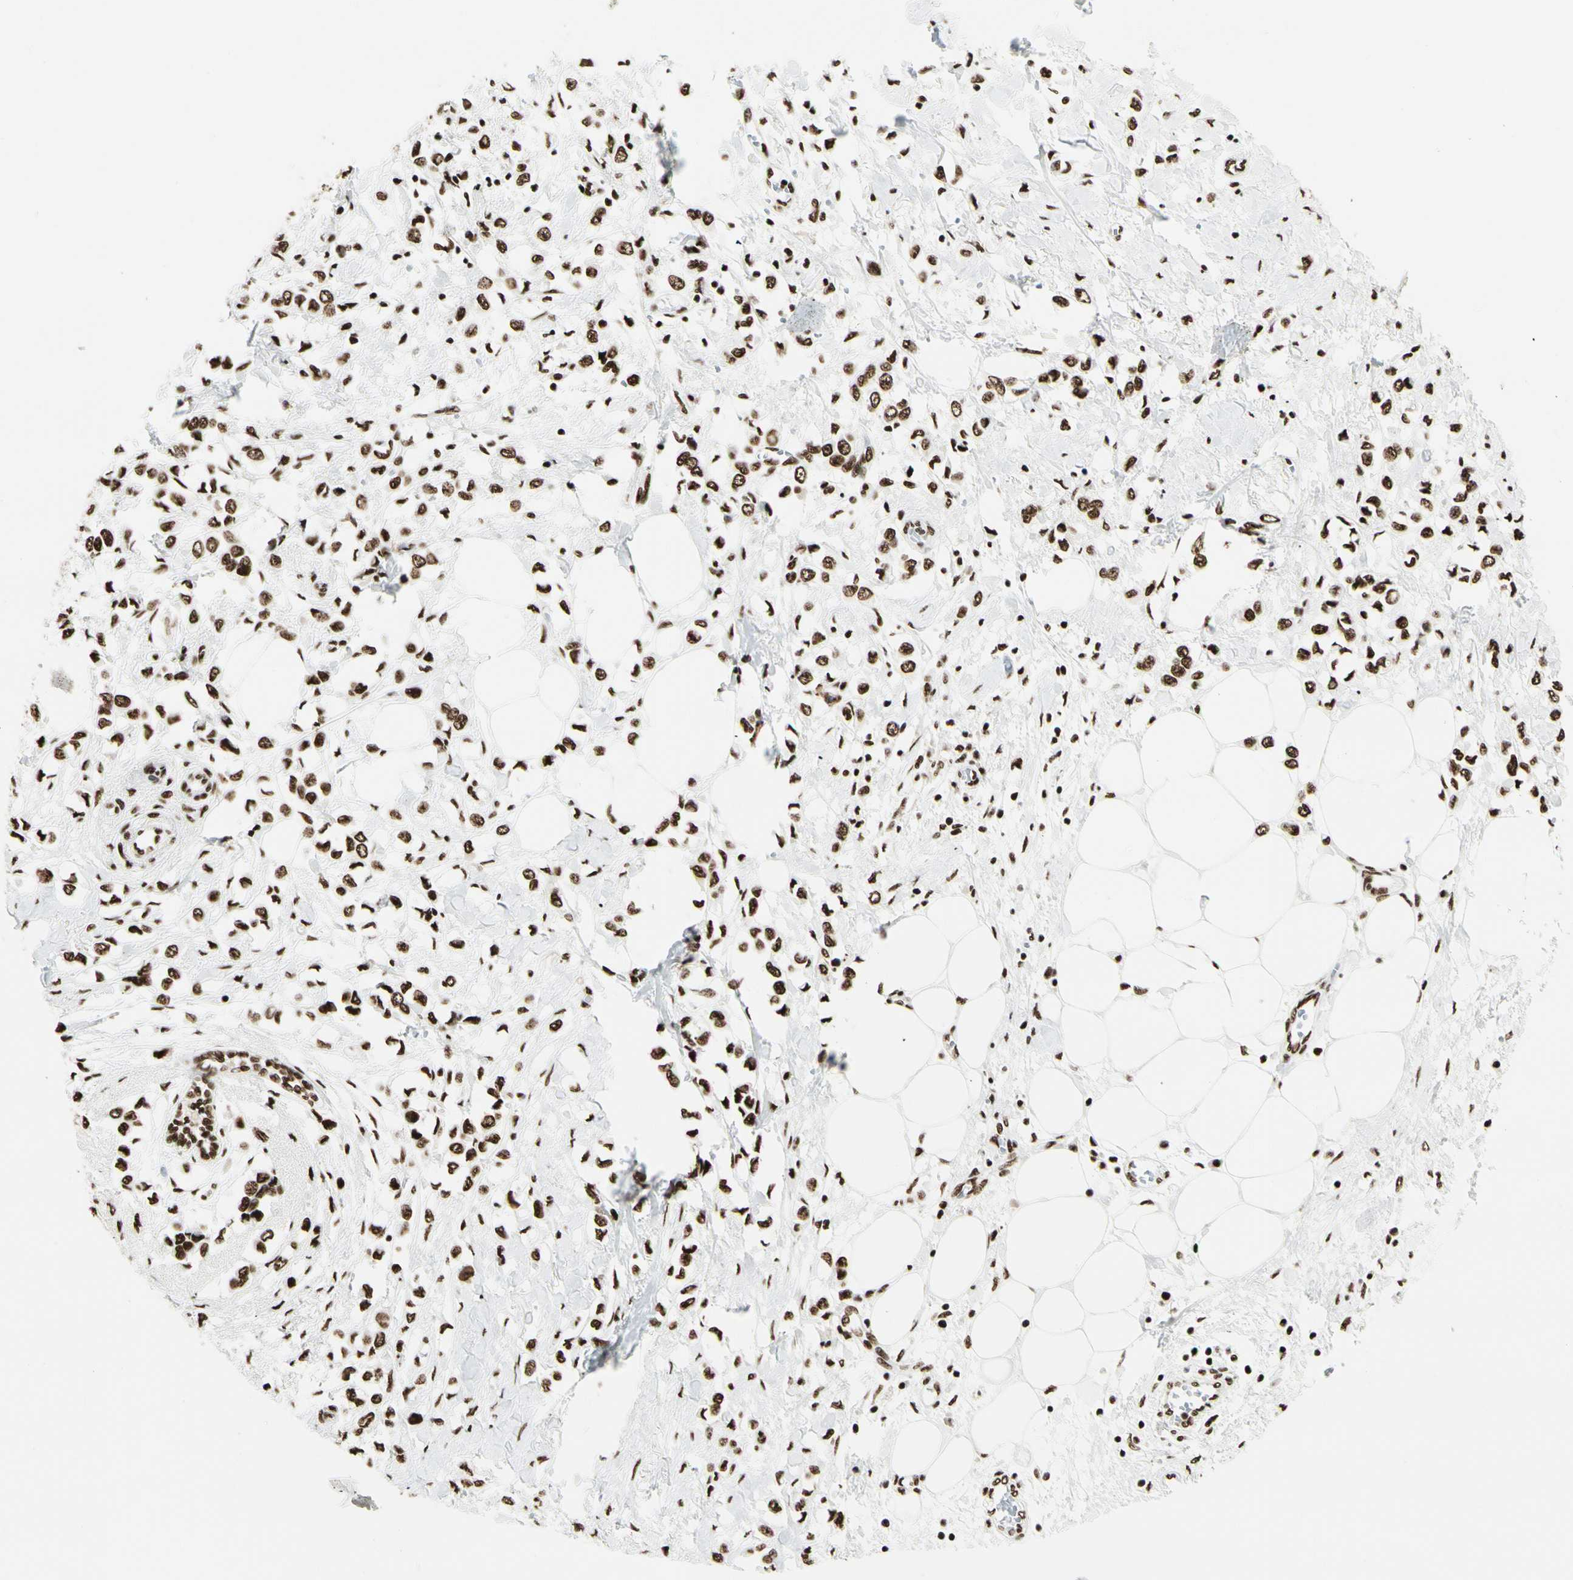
{"staining": {"intensity": "strong", "quantity": ">75%", "location": "nuclear"}, "tissue": "breast cancer", "cell_type": "Tumor cells", "image_type": "cancer", "snomed": [{"axis": "morphology", "description": "Lobular carcinoma"}, {"axis": "topography", "description": "Breast"}], "caption": "An image of human breast cancer (lobular carcinoma) stained for a protein shows strong nuclear brown staining in tumor cells.", "gene": "CCAR1", "patient": {"sex": "female", "age": 51}}